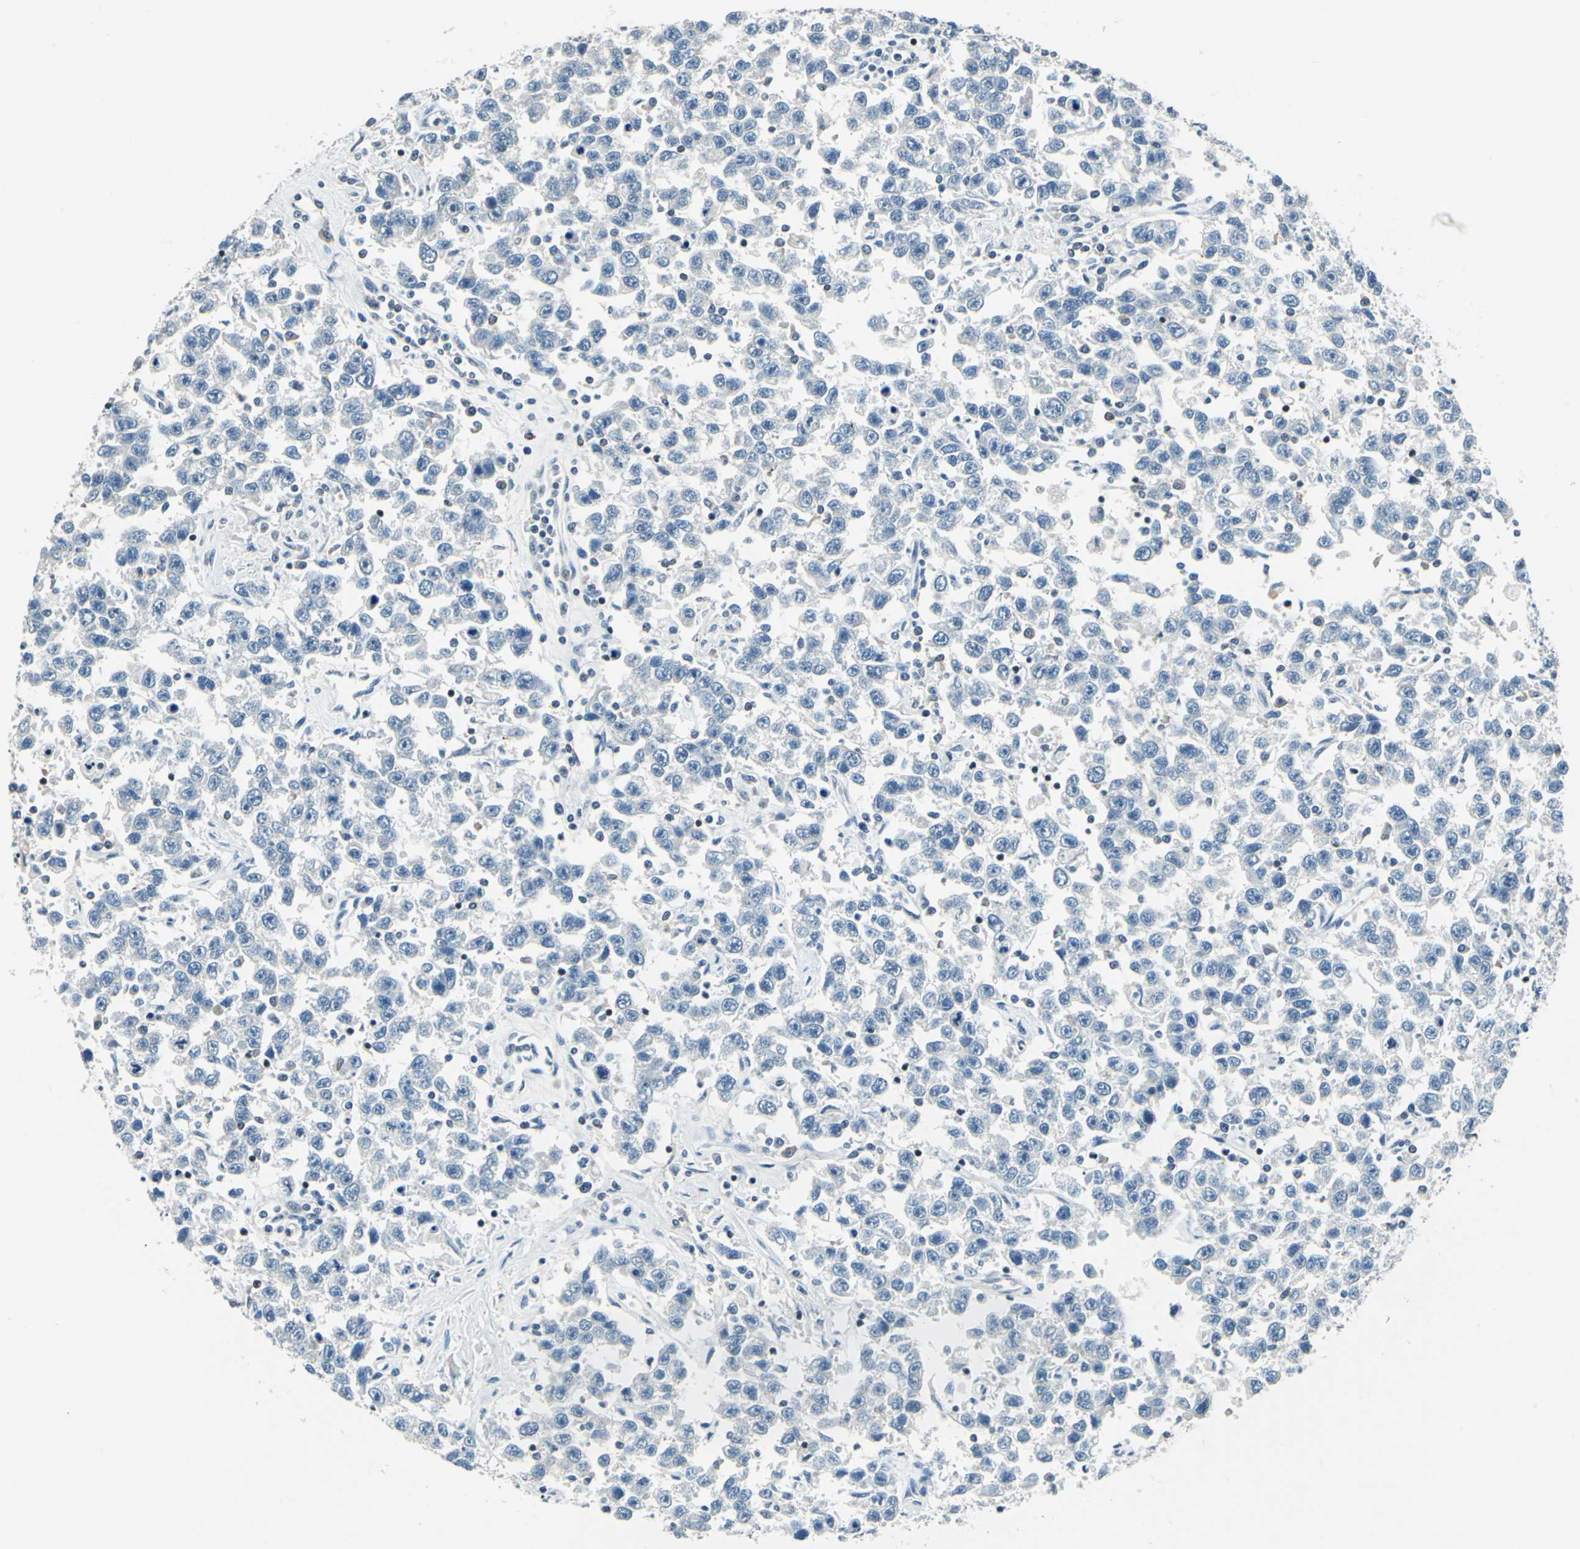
{"staining": {"intensity": "negative", "quantity": "none", "location": "none"}, "tissue": "testis cancer", "cell_type": "Tumor cells", "image_type": "cancer", "snomed": [{"axis": "morphology", "description": "Seminoma, NOS"}, {"axis": "topography", "description": "Testis"}], "caption": "Tumor cells are negative for protein expression in human testis seminoma.", "gene": "HCFC2", "patient": {"sex": "male", "age": 41}}